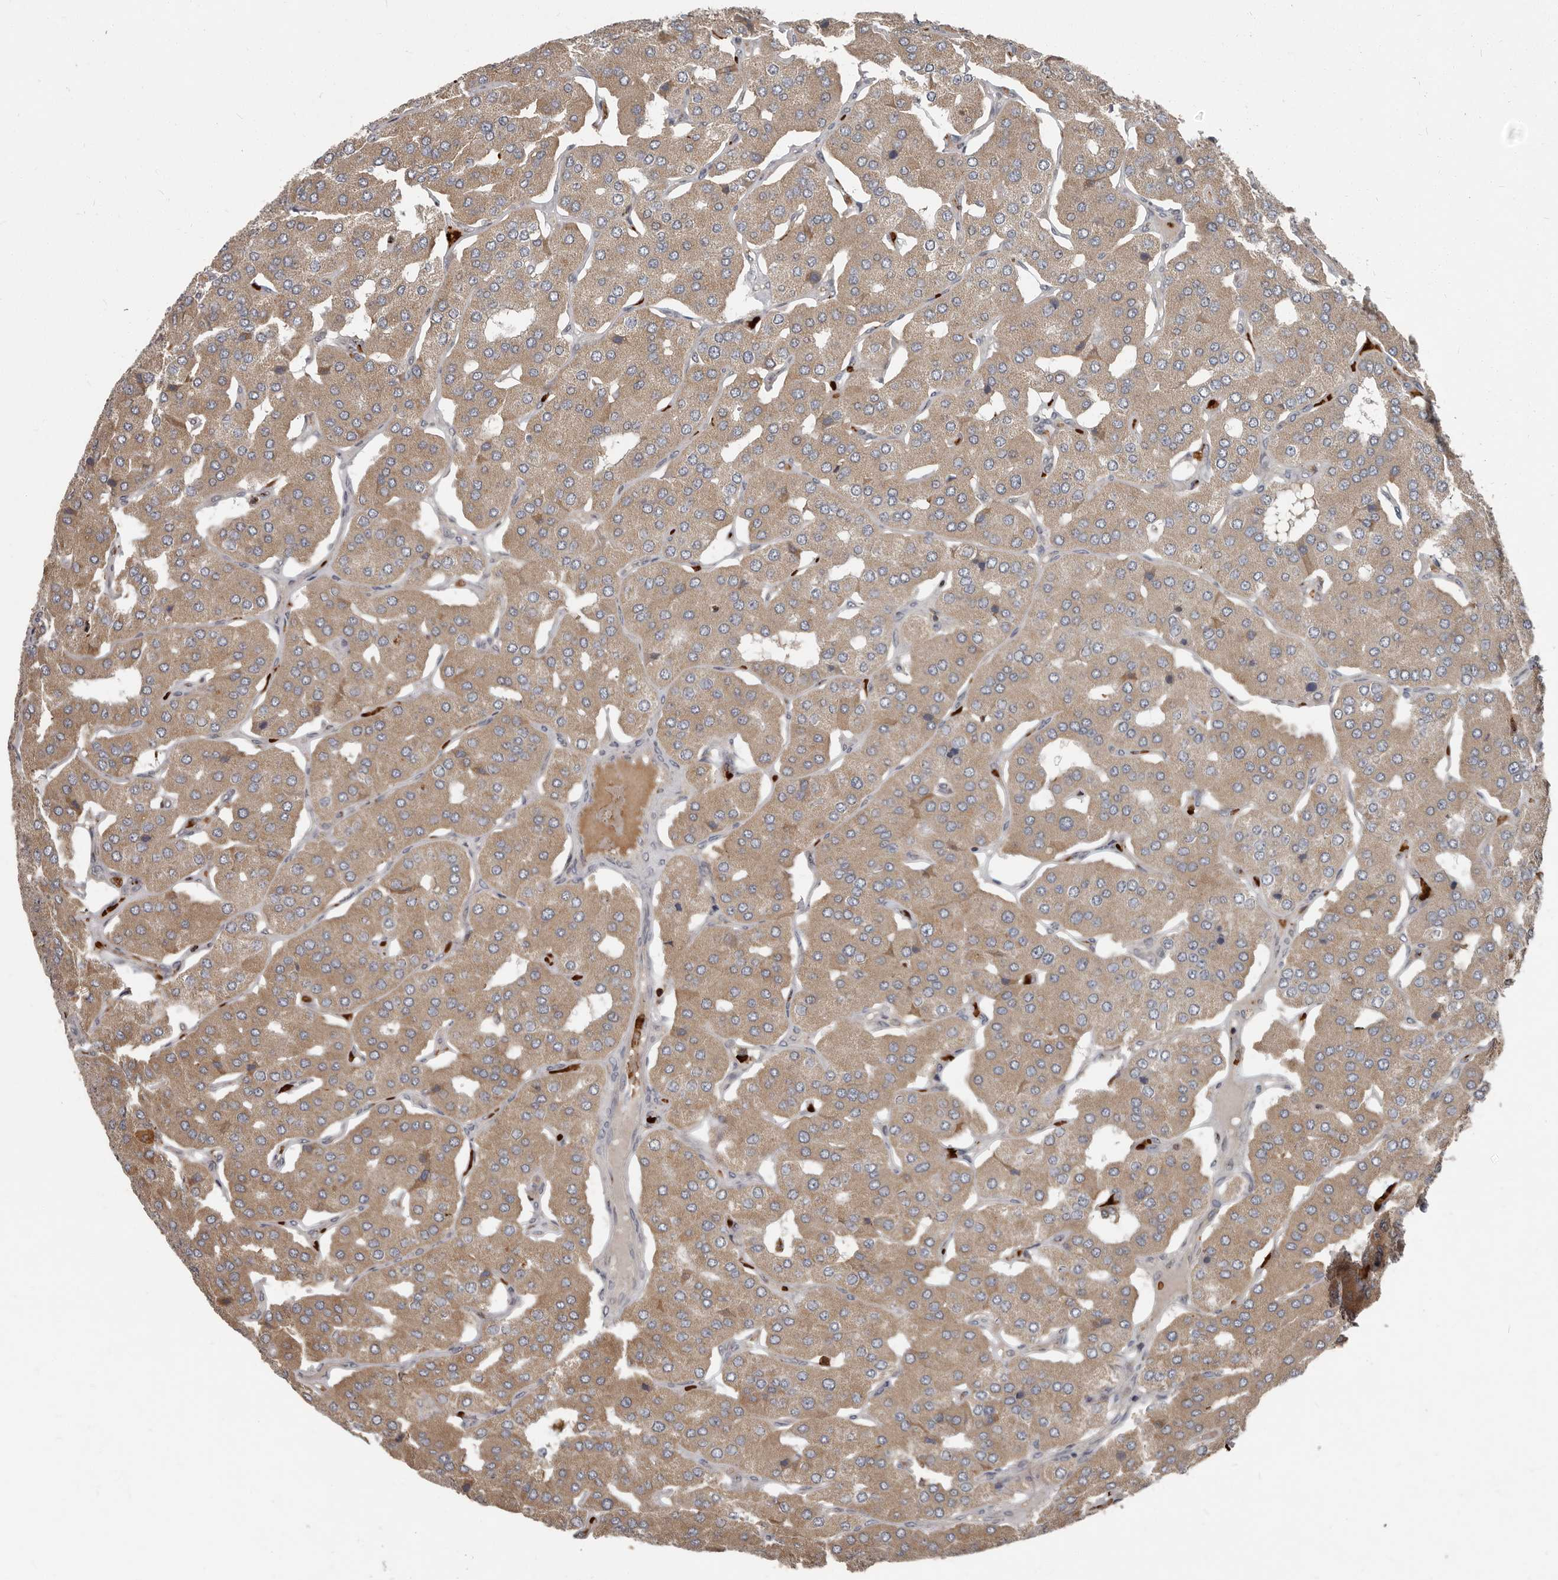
{"staining": {"intensity": "moderate", "quantity": ">75%", "location": "cytoplasmic/membranous"}, "tissue": "parathyroid gland", "cell_type": "Glandular cells", "image_type": "normal", "snomed": [{"axis": "morphology", "description": "Normal tissue, NOS"}, {"axis": "morphology", "description": "Adenoma, NOS"}, {"axis": "topography", "description": "Parathyroid gland"}], "caption": "Glandular cells reveal medium levels of moderate cytoplasmic/membranous staining in about >75% of cells in normal parathyroid gland. The protein is shown in brown color, while the nuclei are stained blue.", "gene": "FBXO31", "patient": {"sex": "female", "age": 86}}